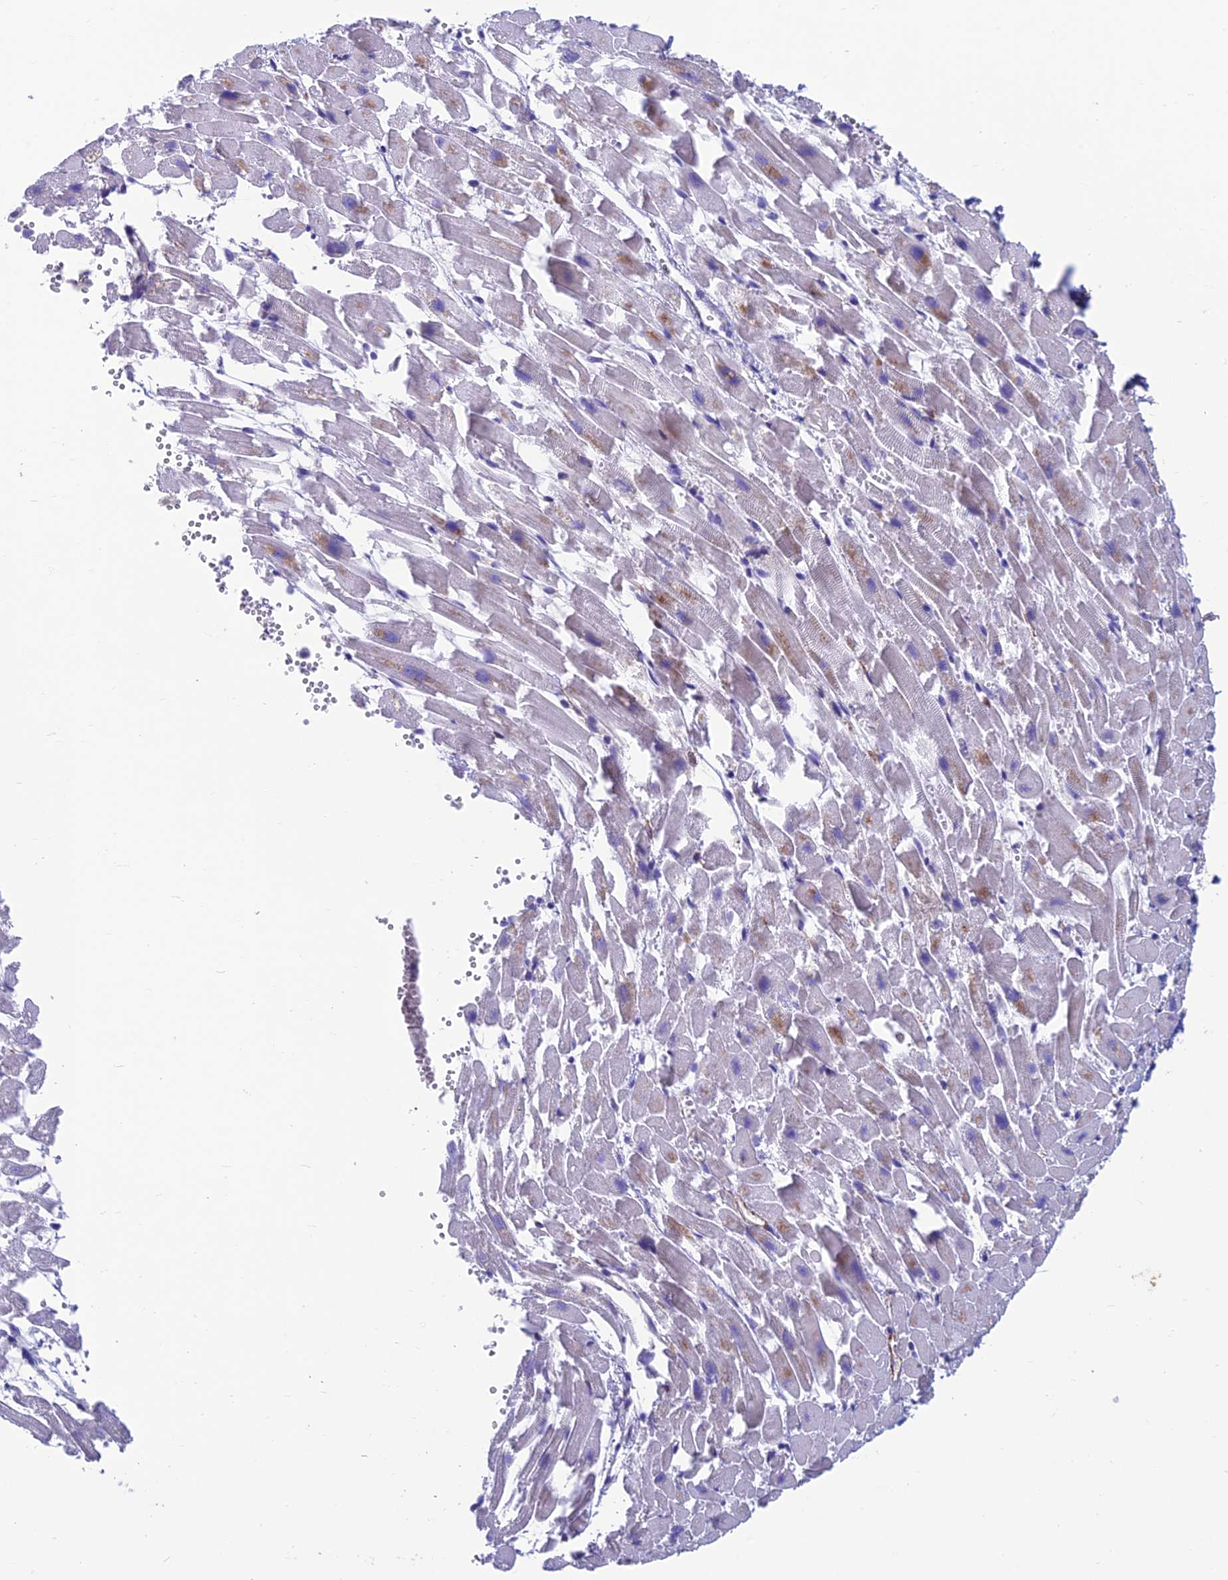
{"staining": {"intensity": "weak", "quantity": "<25%", "location": "cytoplasmic/membranous"}, "tissue": "heart muscle", "cell_type": "Cardiomyocytes", "image_type": "normal", "snomed": [{"axis": "morphology", "description": "Normal tissue, NOS"}, {"axis": "topography", "description": "Heart"}], "caption": "Immunohistochemistry (IHC) of unremarkable human heart muscle demonstrates no staining in cardiomyocytes. (IHC, brightfield microscopy, high magnification).", "gene": "GNG11", "patient": {"sex": "female", "age": 64}}